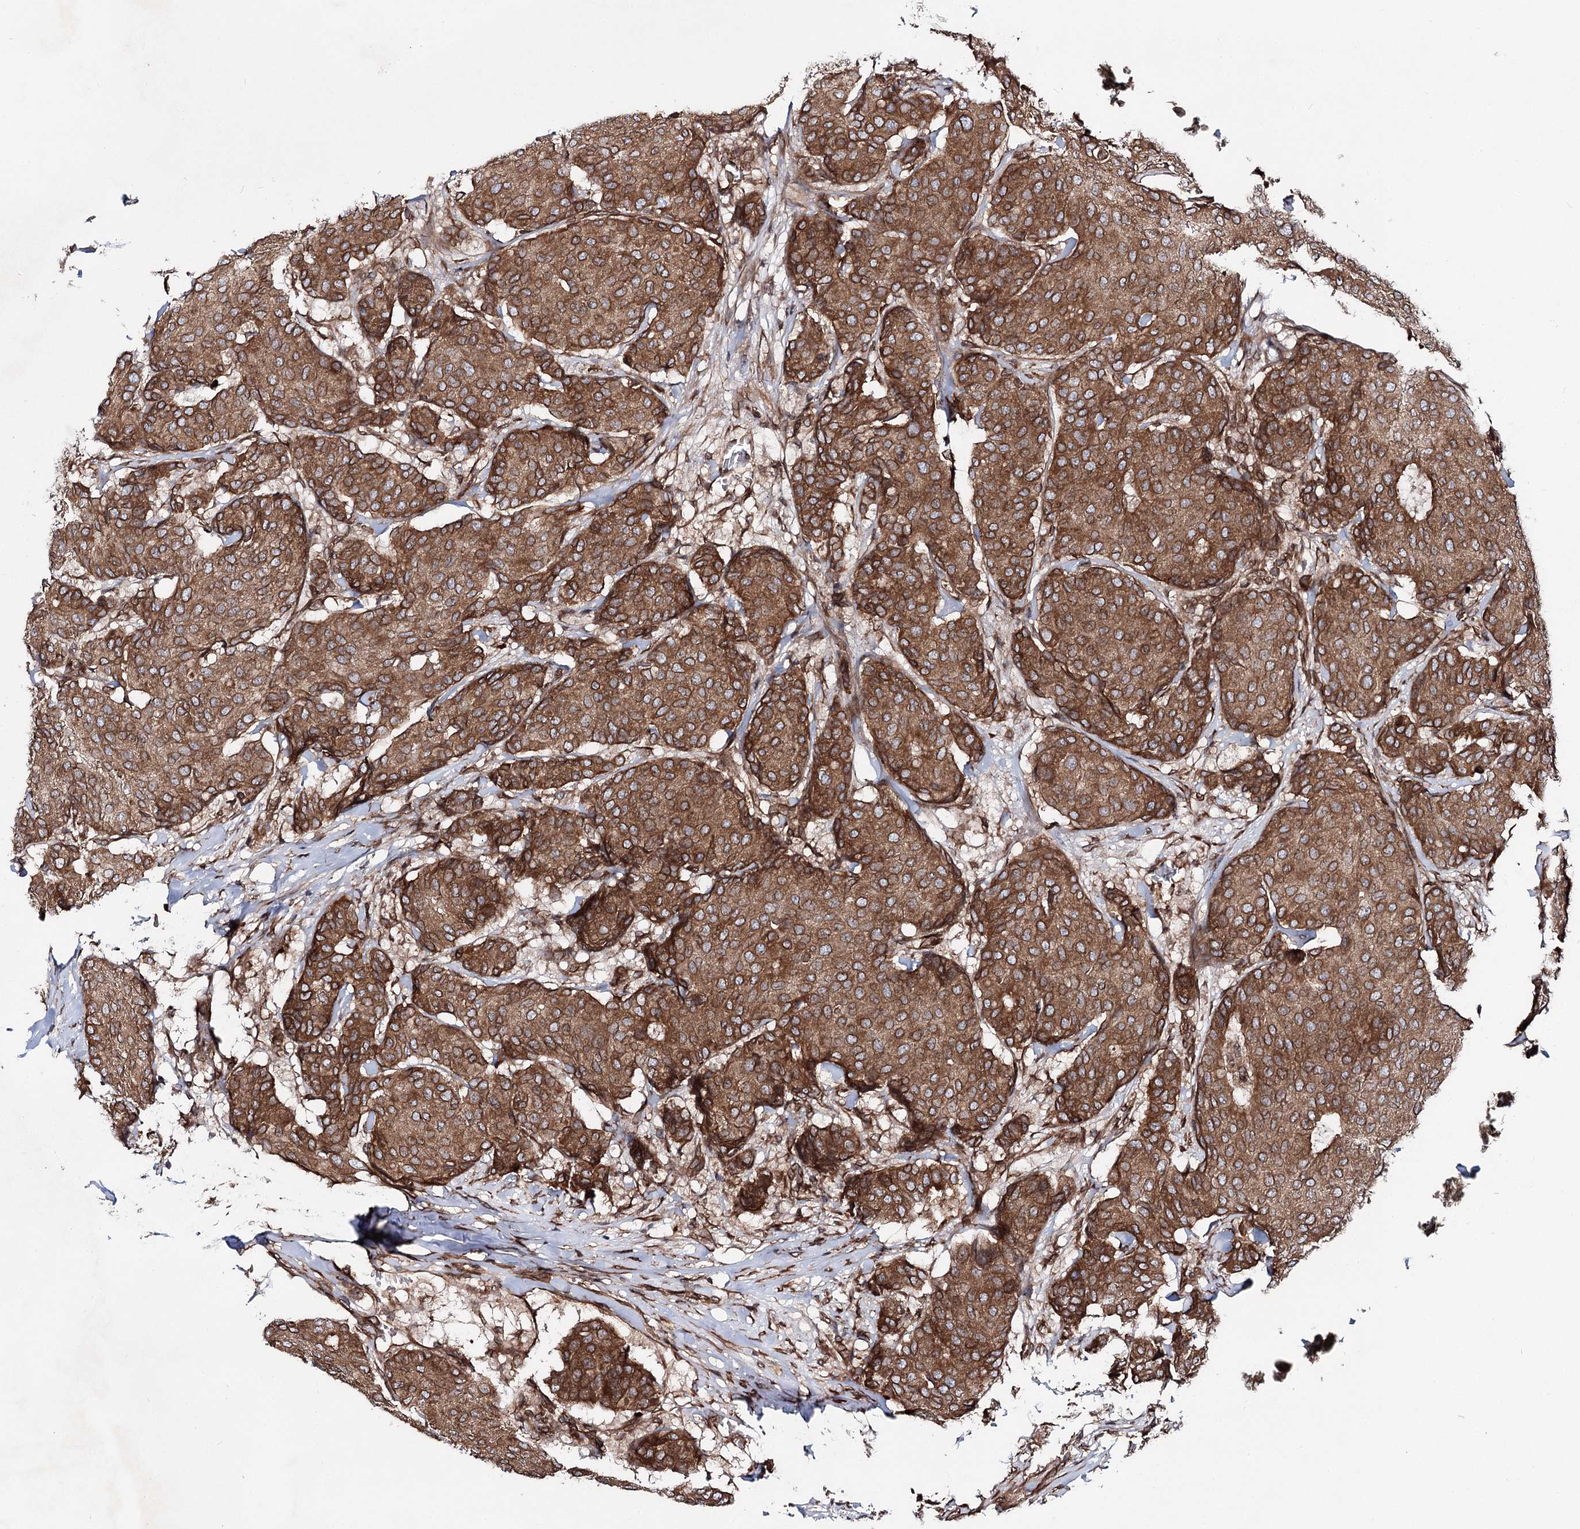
{"staining": {"intensity": "strong", "quantity": ">75%", "location": "cytoplasmic/membranous"}, "tissue": "breast cancer", "cell_type": "Tumor cells", "image_type": "cancer", "snomed": [{"axis": "morphology", "description": "Duct carcinoma"}, {"axis": "topography", "description": "Breast"}], "caption": "Brown immunohistochemical staining in human infiltrating ductal carcinoma (breast) shows strong cytoplasmic/membranous staining in approximately >75% of tumor cells.", "gene": "FGFR1OP2", "patient": {"sex": "female", "age": 75}}